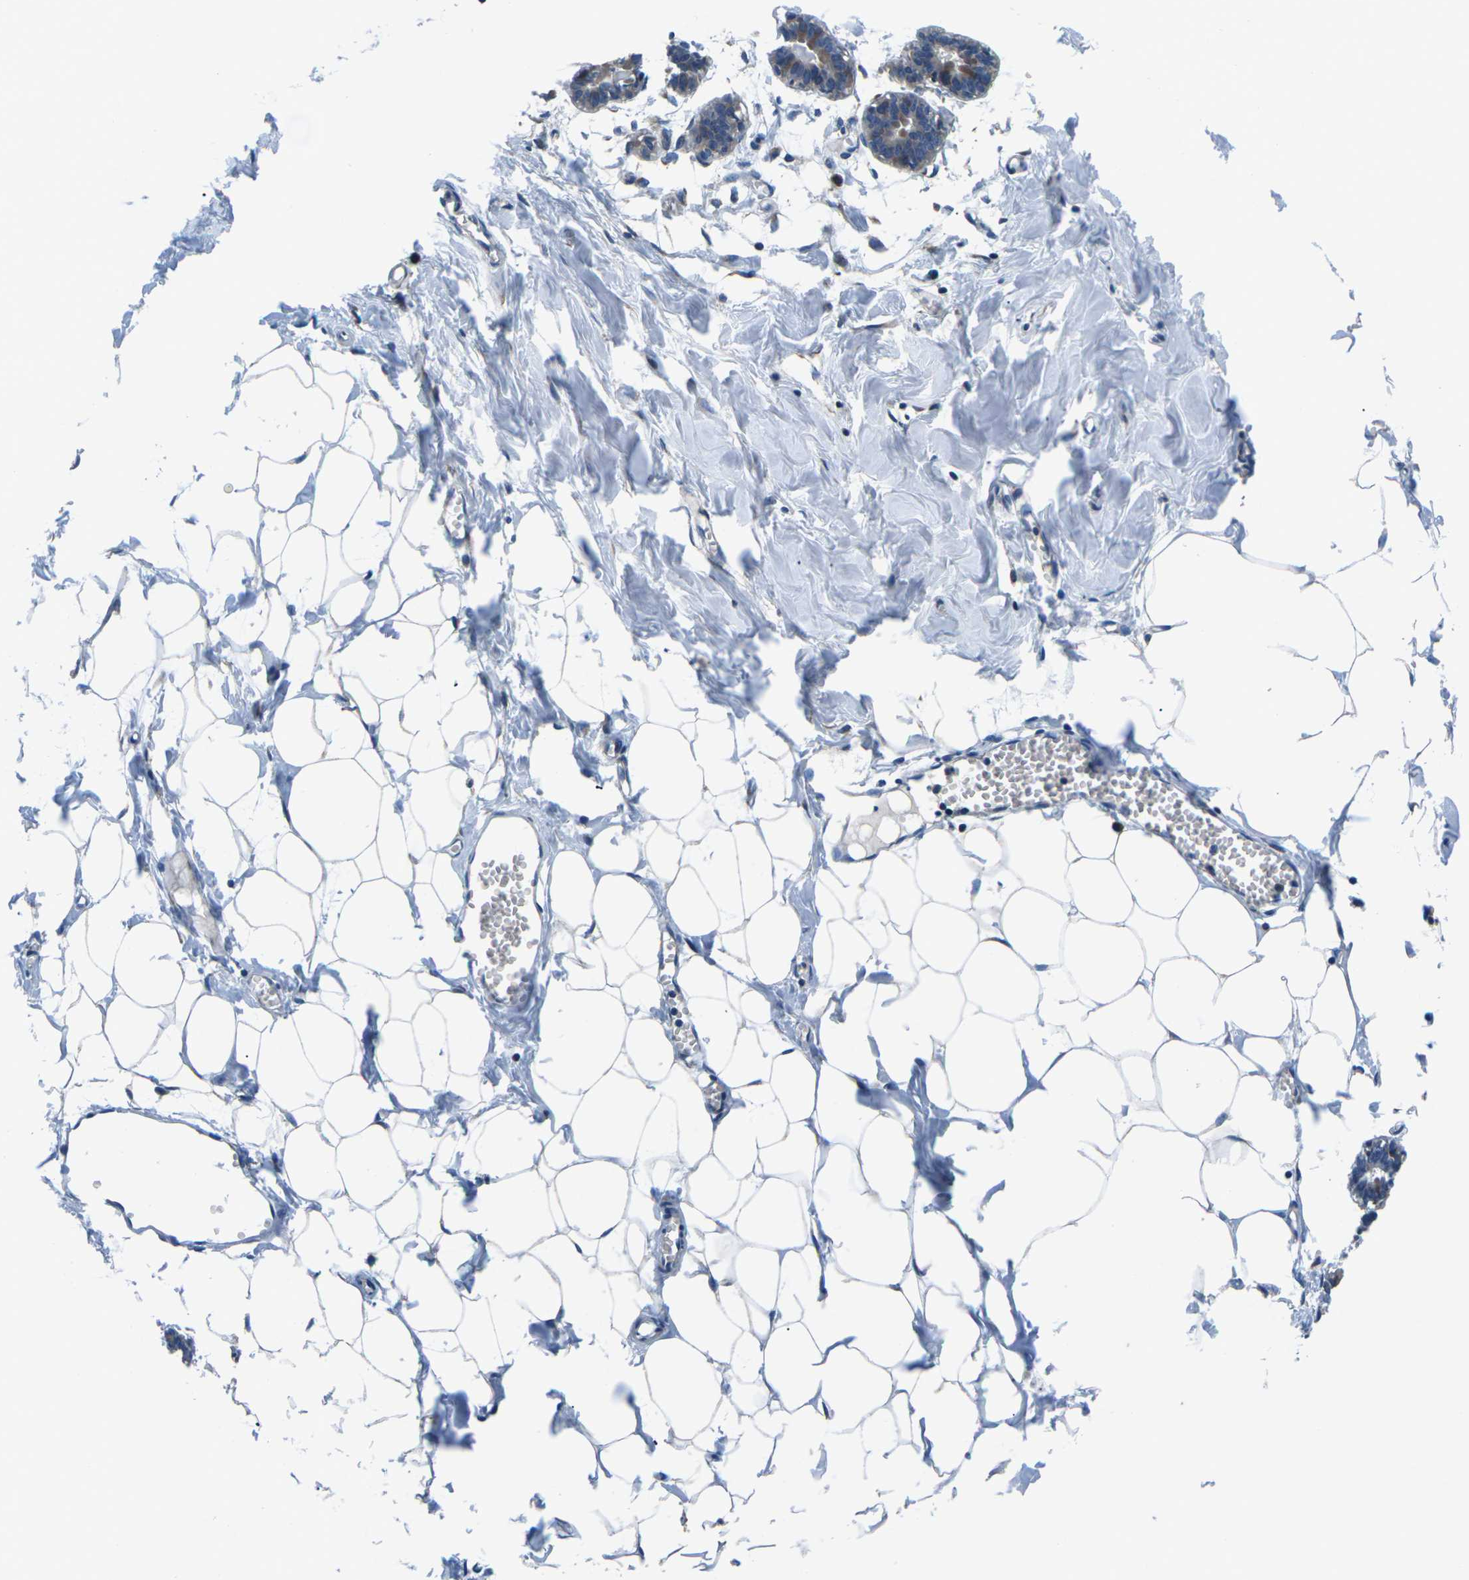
{"staining": {"intensity": "weak", "quantity": "25%-75%", "location": "cytoplasmic/membranous"}, "tissue": "breast", "cell_type": "Adipocytes", "image_type": "normal", "snomed": [{"axis": "morphology", "description": "Normal tissue, NOS"}, {"axis": "topography", "description": "Breast"}], "caption": "Adipocytes reveal weak cytoplasmic/membranous expression in about 25%-75% of cells in benign breast.", "gene": "GABRP", "patient": {"sex": "female", "age": 27}}